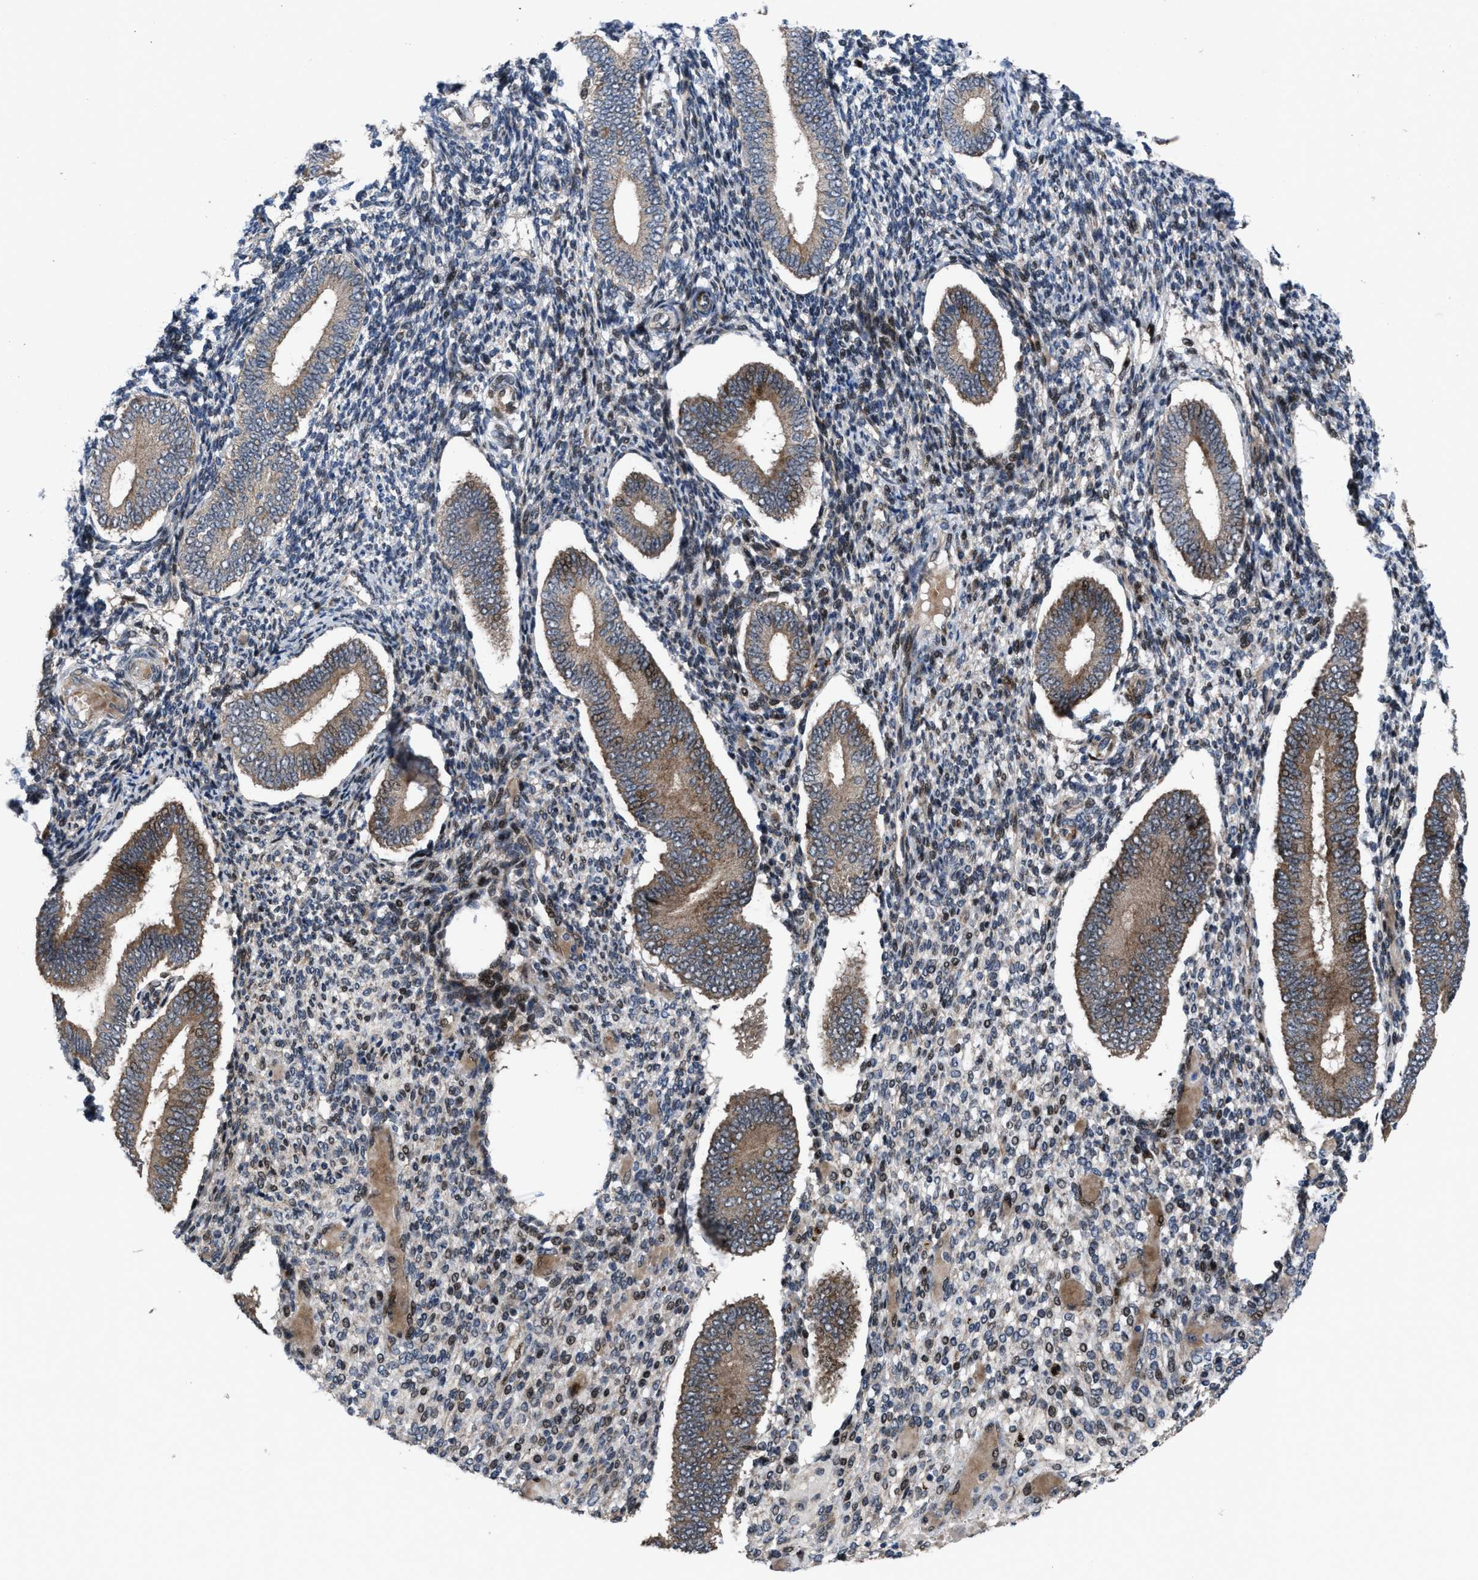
{"staining": {"intensity": "weak", "quantity": "<25%", "location": "cytoplasmic/membranous"}, "tissue": "endometrium", "cell_type": "Cells in endometrial stroma", "image_type": "normal", "snomed": [{"axis": "morphology", "description": "Normal tissue, NOS"}, {"axis": "topography", "description": "Endometrium"}], "caption": "DAB immunohistochemical staining of unremarkable human endometrium shows no significant expression in cells in endometrial stroma. The staining was performed using DAB to visualize the protein expression in brown, while the nuclei were stained in blue with hematoxylin (Magnification: 20x).", "gene": "HAUS6", "patient": {"sex": "female", "age": 42}}